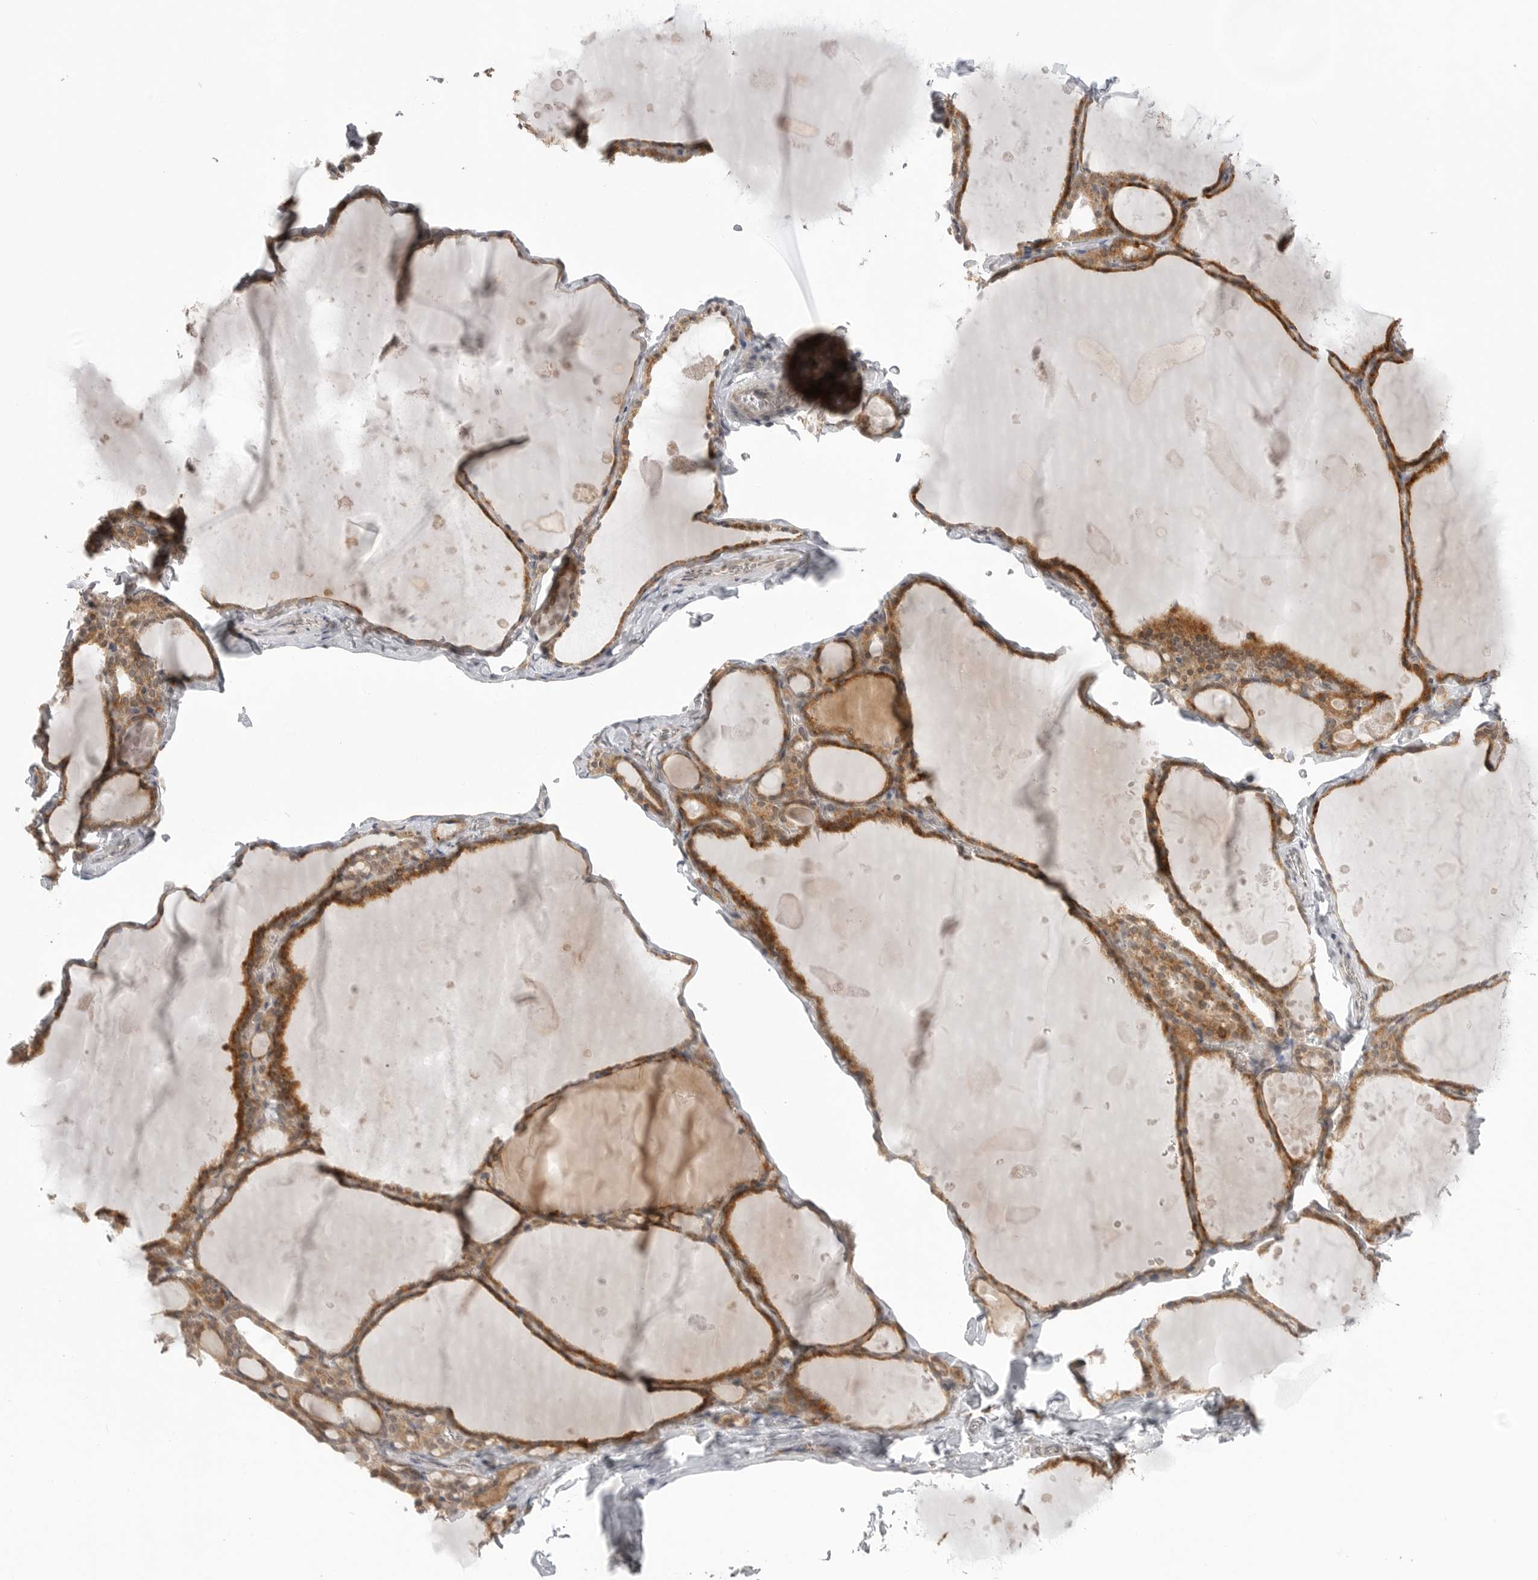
{"staining": {"intensity": "moderate", "quantity": ">75%", "location": "cytoplasmic/membranous"}, "tissue": "thyroid gland", "cell_type": "Glandular cells", "image_type": "normal", "snomed": [{"axis": "morphology", "description": "Normal tissue, NOS"}, {"axis": "topography", "description": "Thyroid gland"}], "caption": "Protein staining displays moderate cytoplasmic/membranous positivity in about >75% of glandular cells in benign thyroid gland. (DAB IHC with brightfield microscopy, high magnification).", "gene": "KALRN", "patient": {"sex": "male", "age": 56}}